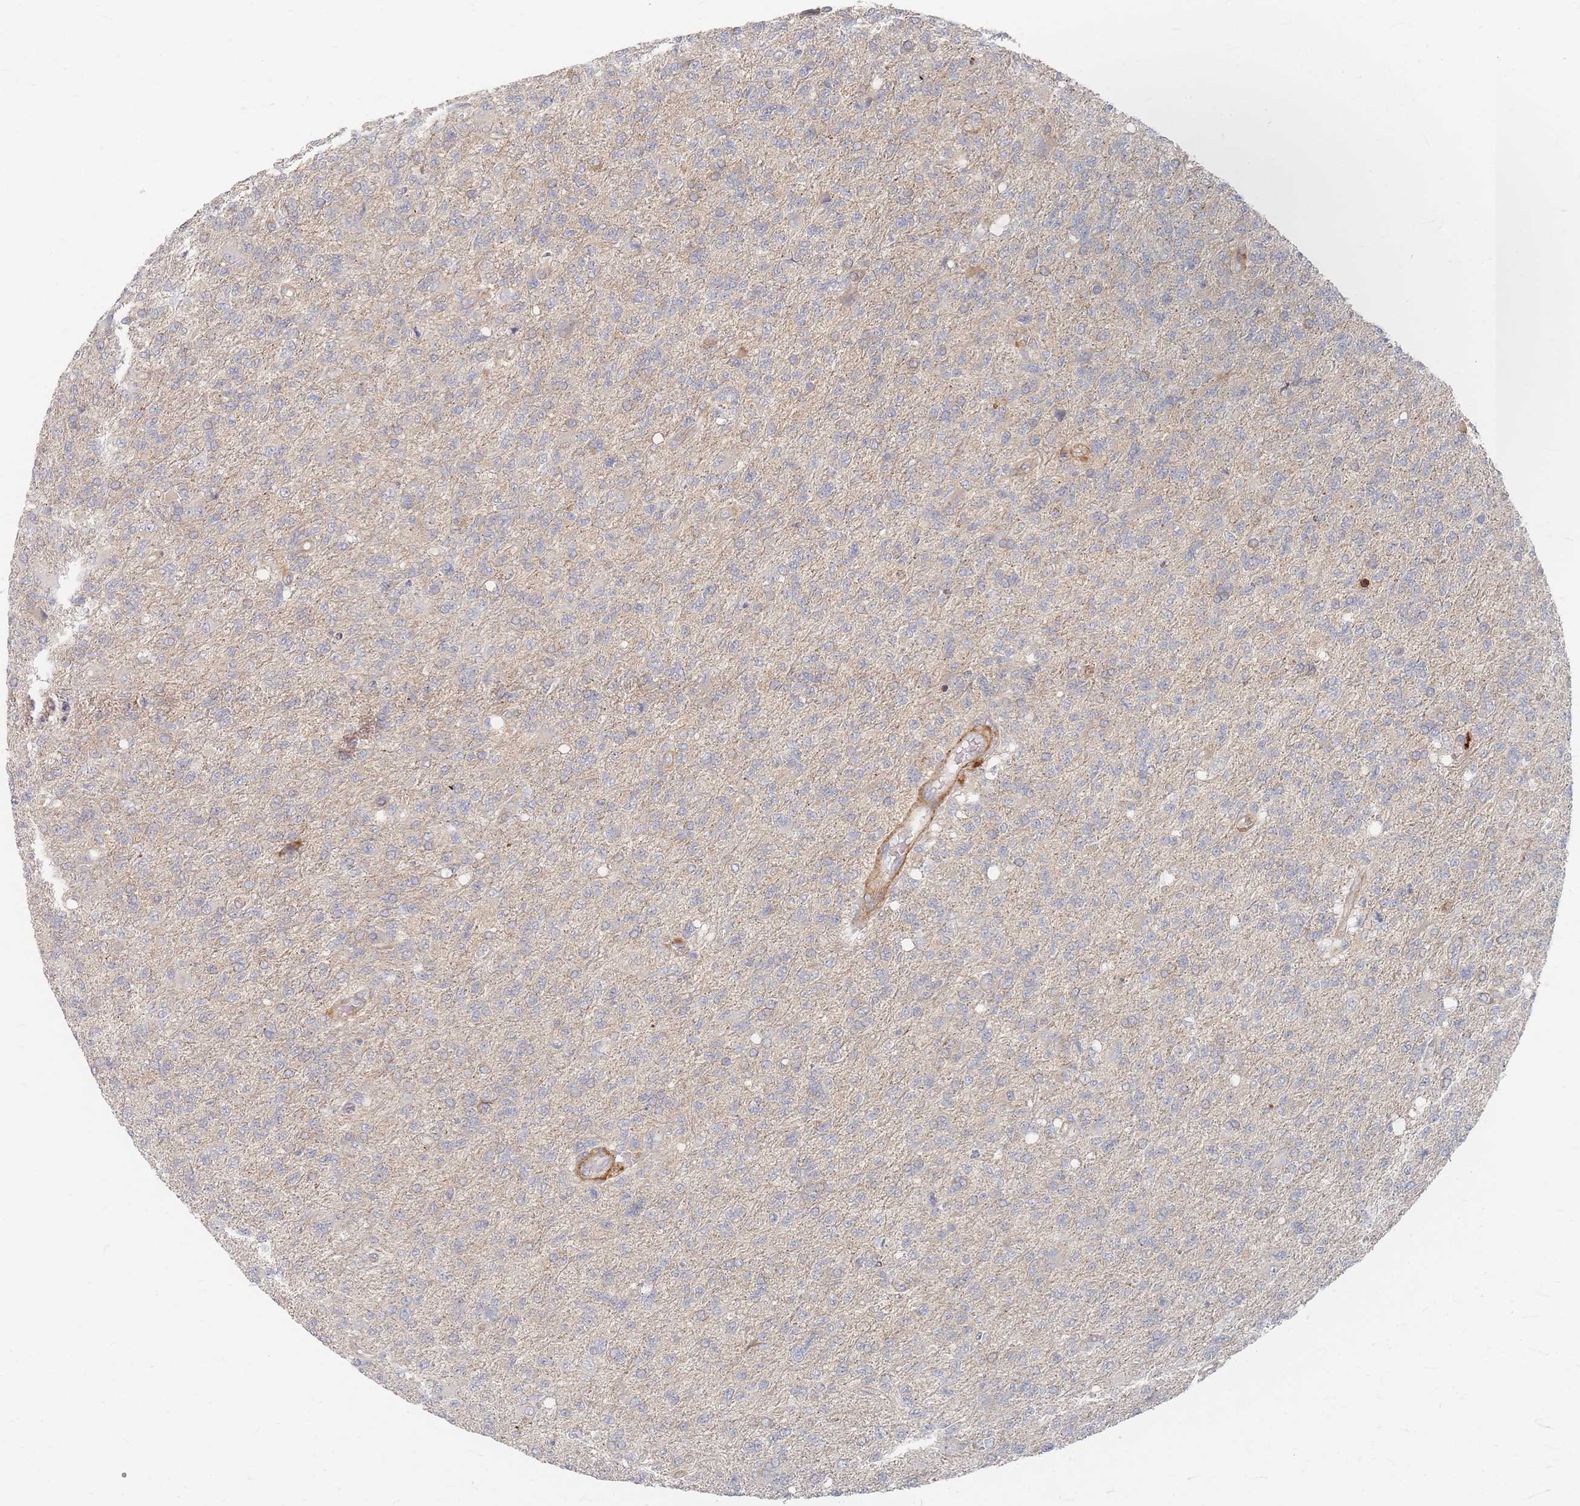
{"staining": {"intensity": "negative", "quantity": "none", "location": "none"}, "tissue": "glioma", "cell_type": "Tumor cells", "image_type": "cancer", "snomed": [{"axis": "morphology", "description": "Glioma, malignant, High grade"}, {"axis": "topography", "description": "Brain"}], "caption": "Tumor cells show no significant staining in malignant glioma (high-grade).", "gene": "ZNF852", "patient": {"sex": "male", "age": 56}}